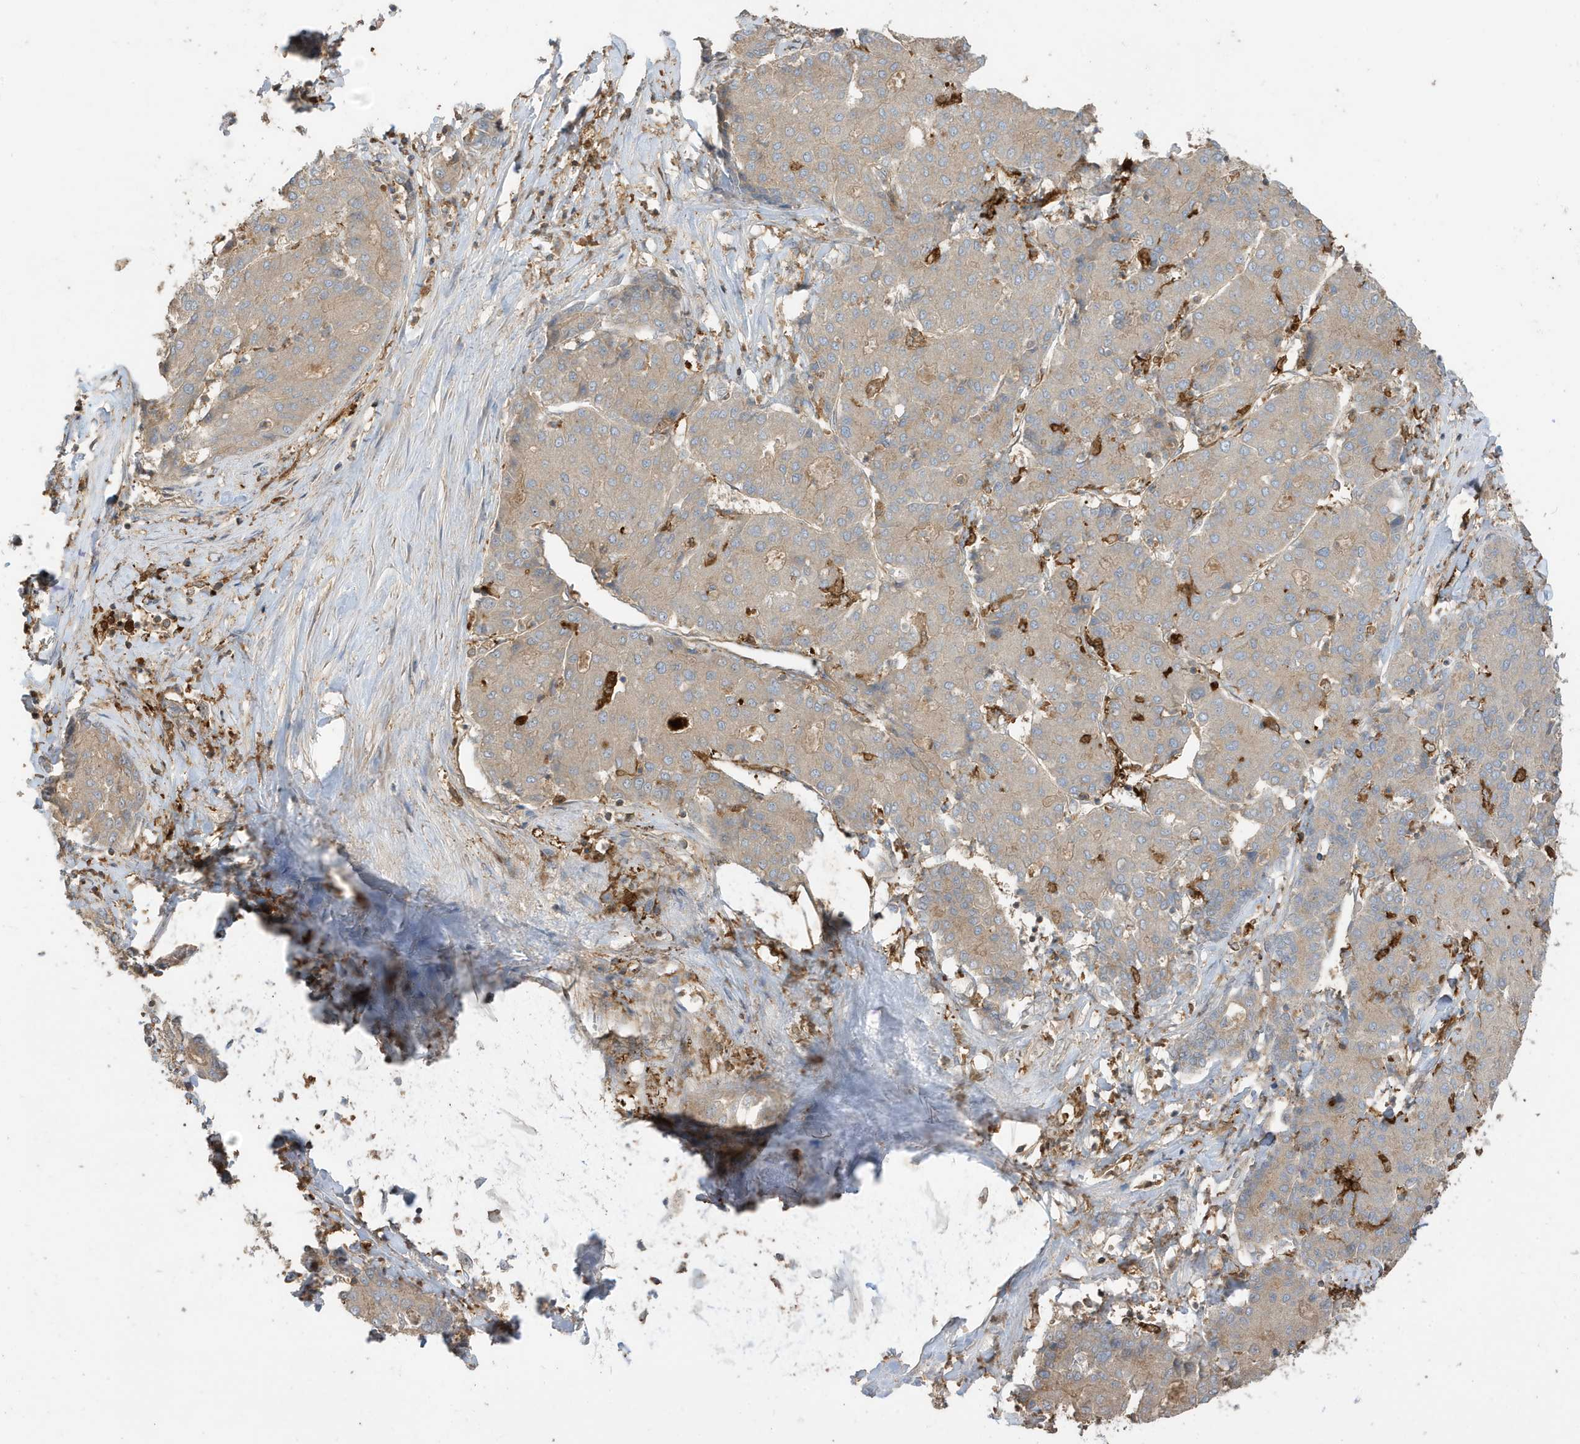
{"staining": {"intensity": "weak", "quantity": "25%-75%", "location": "cytoplasmic/membranous"}, "tissue": "liver cancer", "cell_type": "Tumor cells", "image_type": "cancer", "snomed": [{"axis": "morphology", "description": "Carcinoma, Hepatocellular, NOS"}, {"axis": "topography", "description": "Liver"}], "caption": "Hepatocellular carcinoma (liver) stained with a protein marker displays weak staining in tumor cells.", "gene": "ABTB1", "patient": {"sex": "male", "age": 65}}